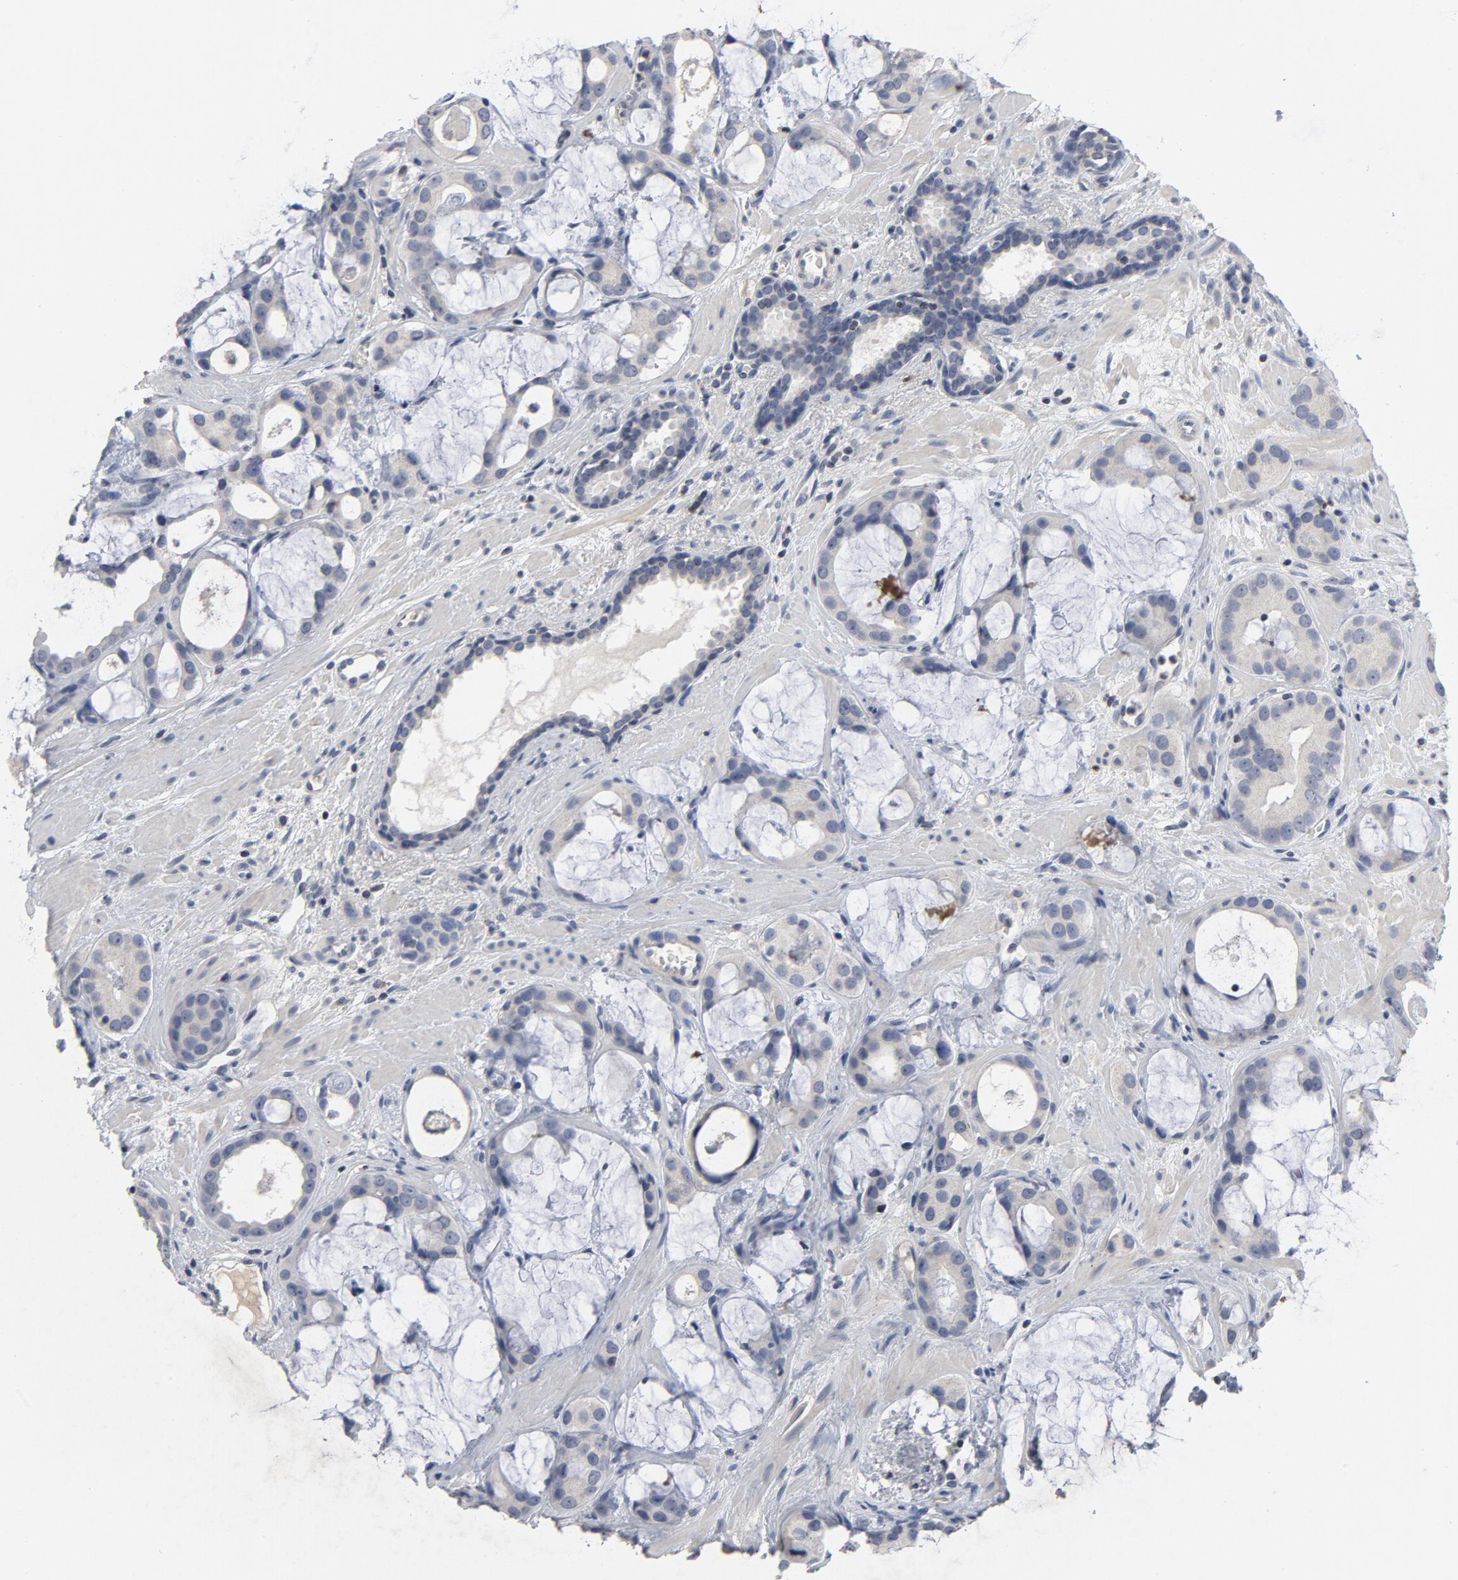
{"staining": {"intensity": "negative", "quantity": "none", "location": "none"}, "tissue": "prostate cancer", "cell_type": "Tumor cells", "image_type": "cancer", "snomed": [{"axis": "morphology", "description": "Adenocarcinoma, Low grade"}, {"axis": "topography", "description": "Prostate"}], "caption": "Immunohistochemical staining of prostate cancer shows no significant staining in tumor cells. The staining is performed using DAB (3,3'-diaminobenzidine) brown chromogen with nuclei counter-stained in using hematoxylin.", "gene": "TCL1A", "patient": {"sex": "male", "age": 57}}